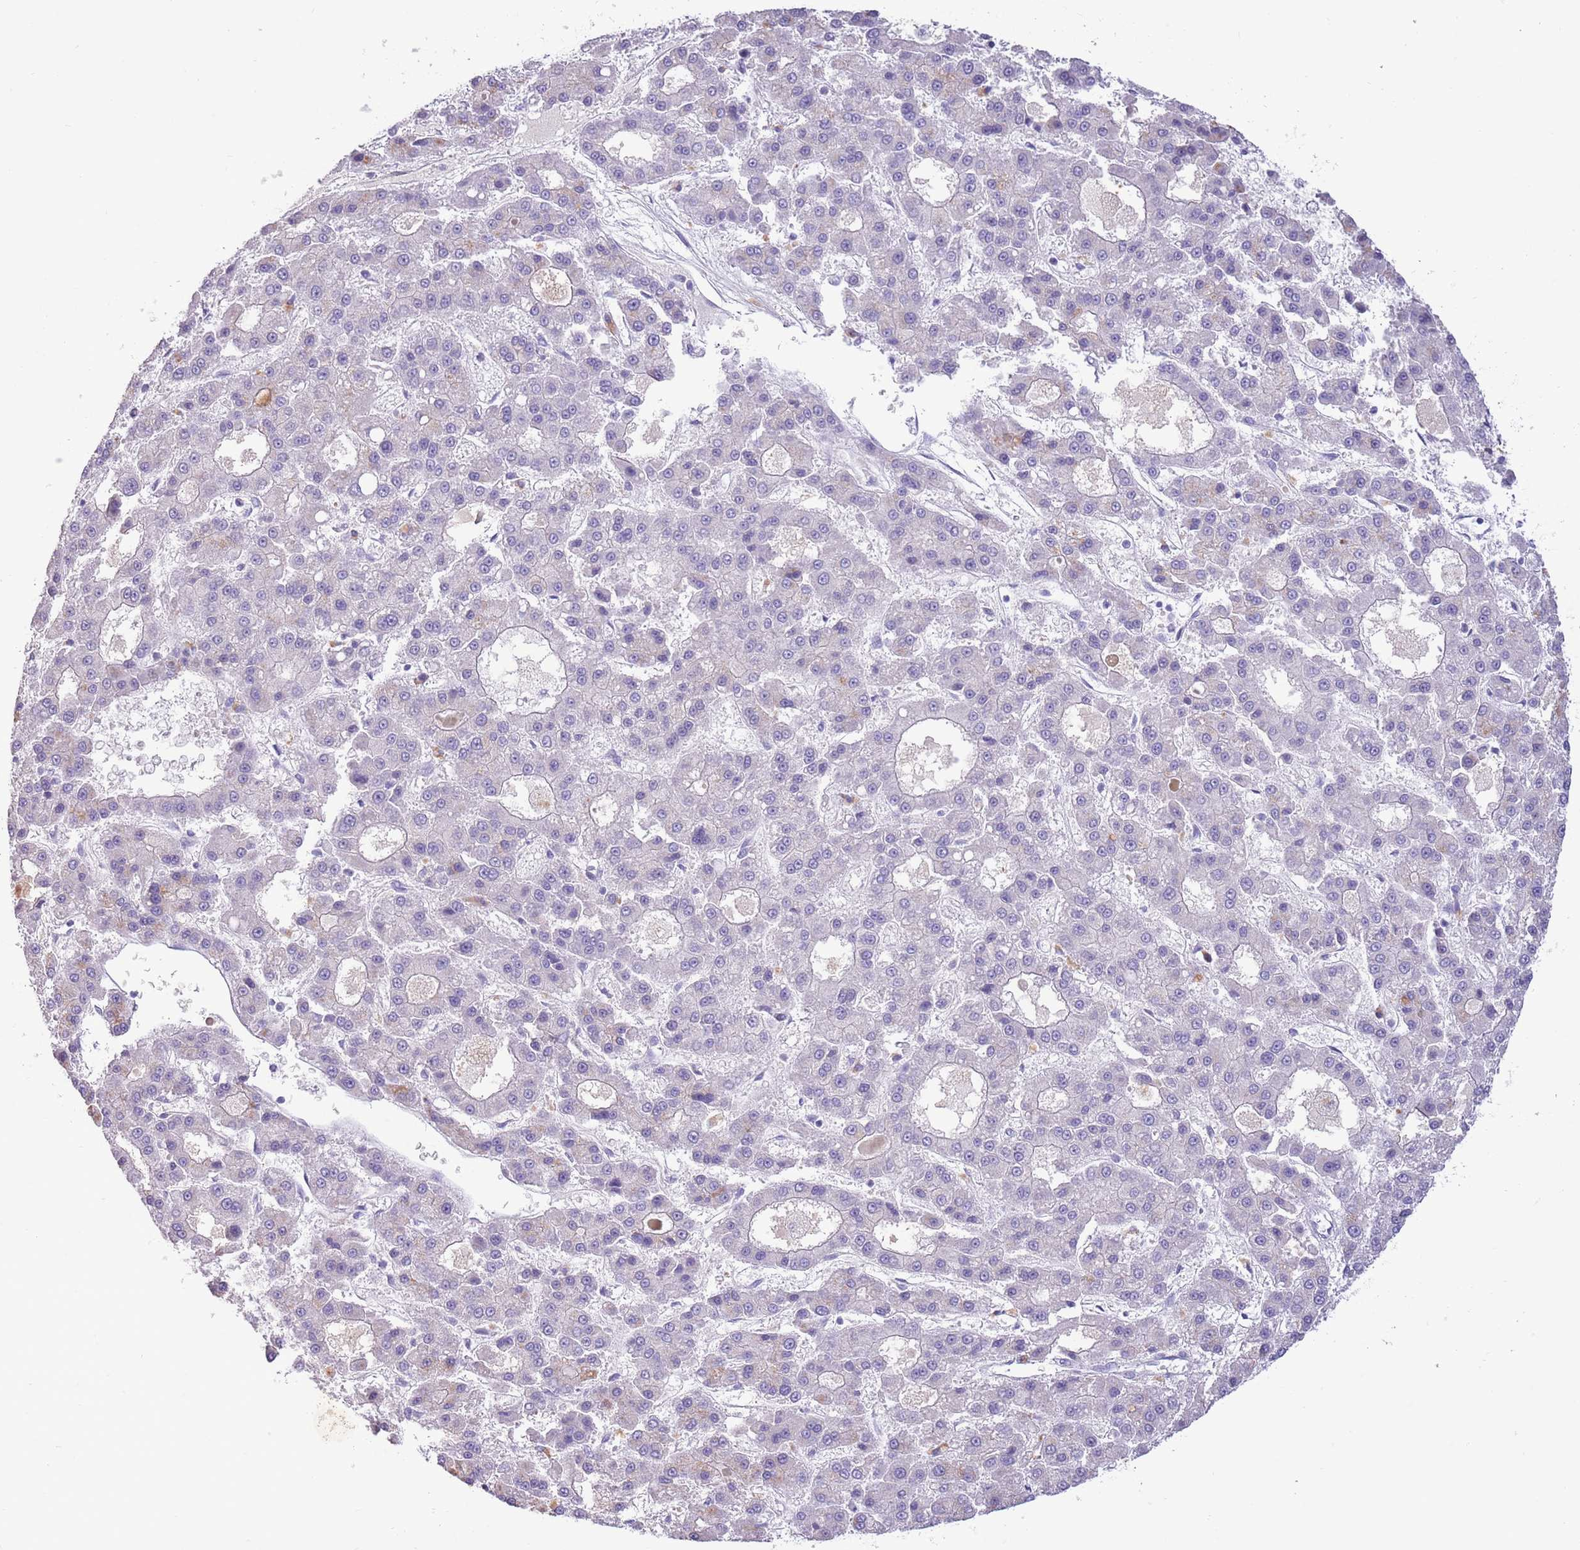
{"staining": {"intensity": "negative", "quantity": "none", "location": "none"}, "tissue": "liver cancer", "cell_type": "Tumor cells", "image_type": "cancer", "snomed": [{"axis": "morphology", "description": "Carcinoma, Hepatocellular, NOS"}, {"axis": "topography", "description": "Liver"}], "caption": "Liver cancer was stained to show a protein in brown. There is no significant positivity in tumor cells.", "gene": "TOX2", "patient": {"sex": "male", "age": 70}}